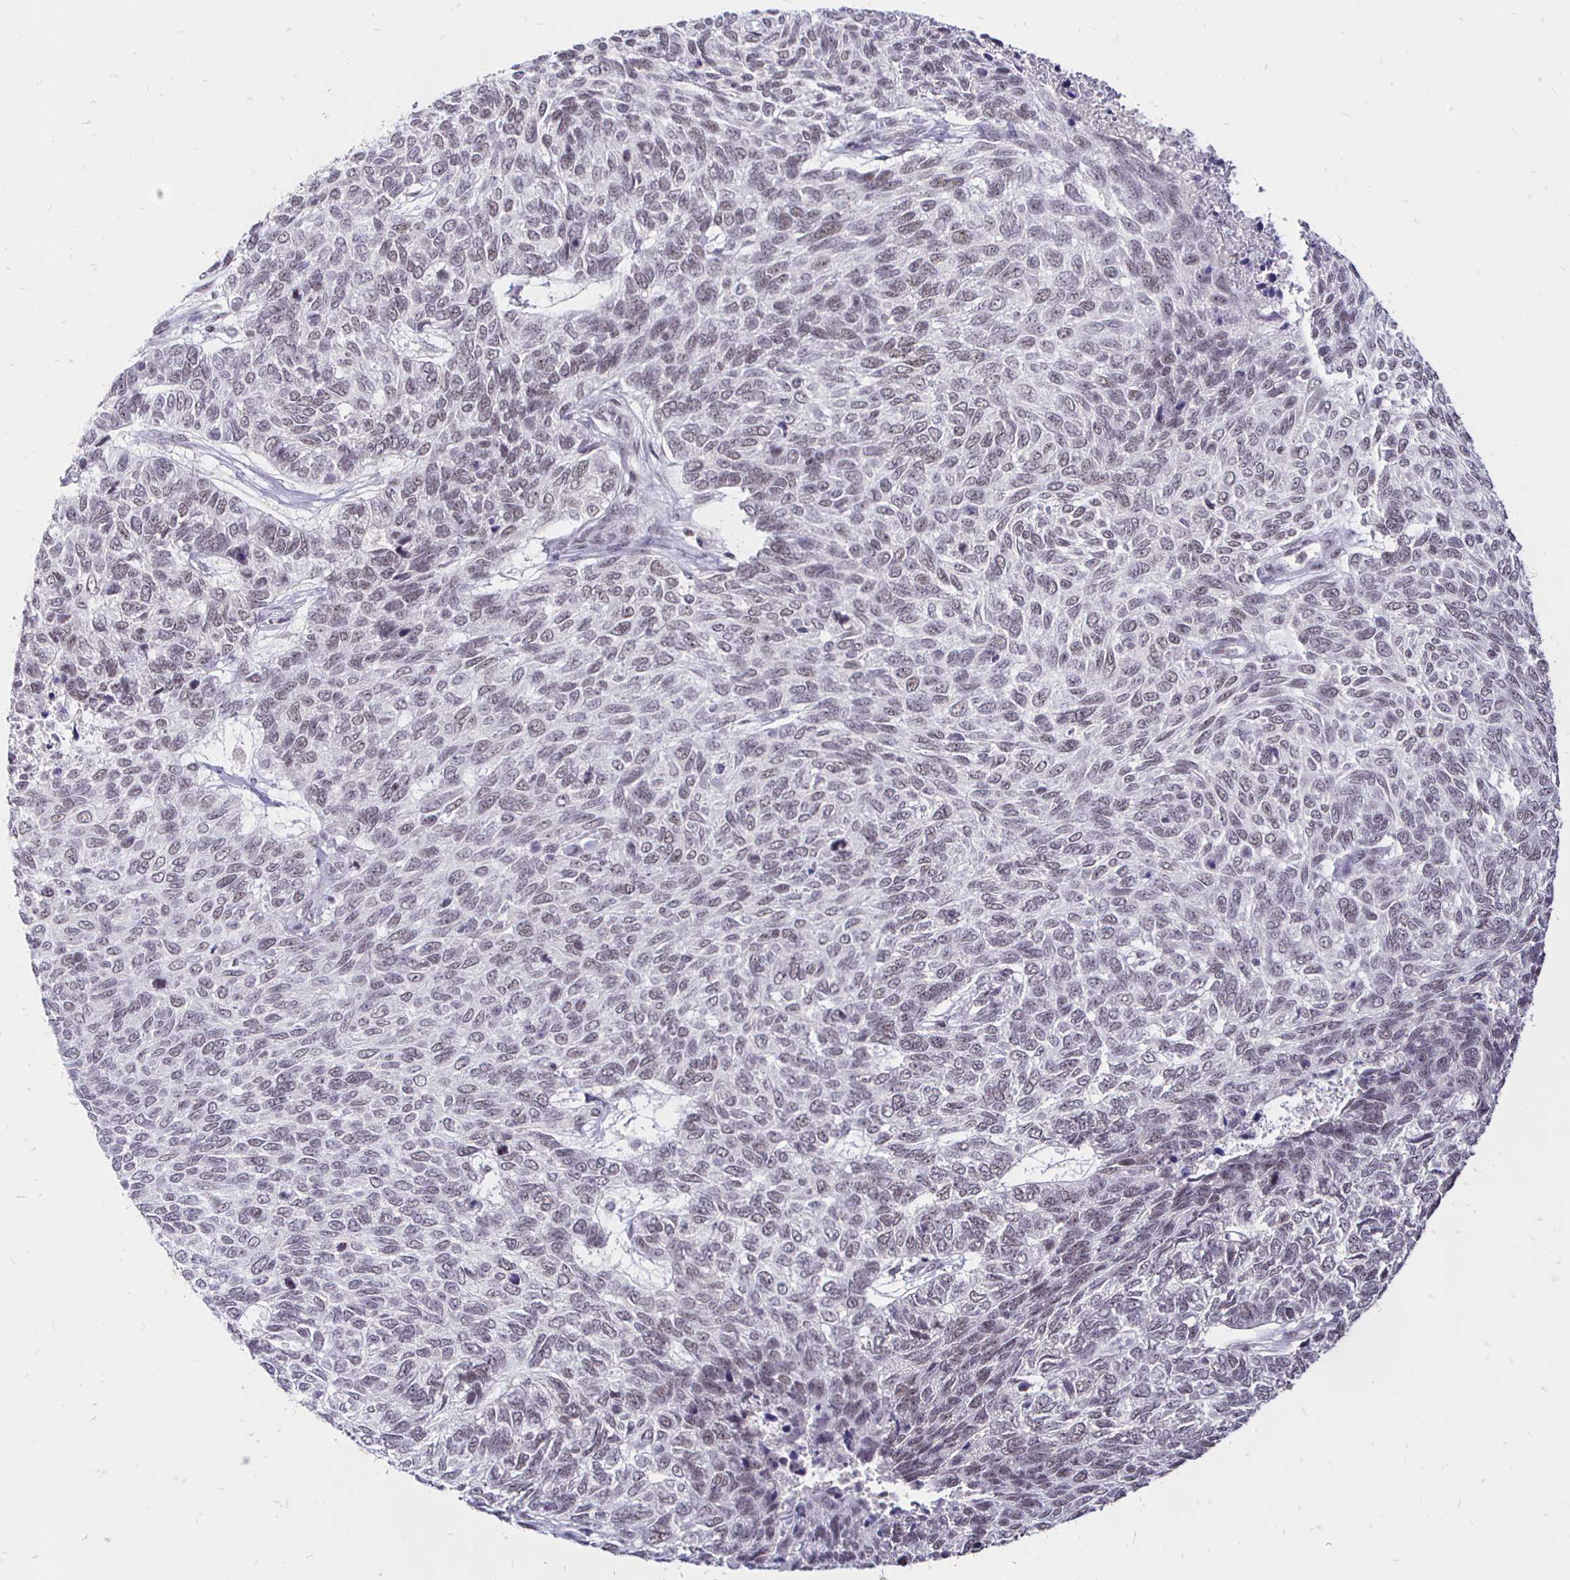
{"staining": {"intensity": "weak", "quantity": "<25%", "location": "nuclear"}, "tissue": "skin cancer", "cell_type": "Tumor cells", "image_type": "cancer", "snomed": [{"axis": "morphology", "description": "Basal cell carcinoma"}, {"axis": "topography", "description": "Skin"}], "caption": "Basal cell carcinoma (skin) stained for a protein using immunohistochemistry (IHC) reveals no positivity tumor cells.", "gene": "SIN3A", "patient": {"sex": "female", "age": 65}}